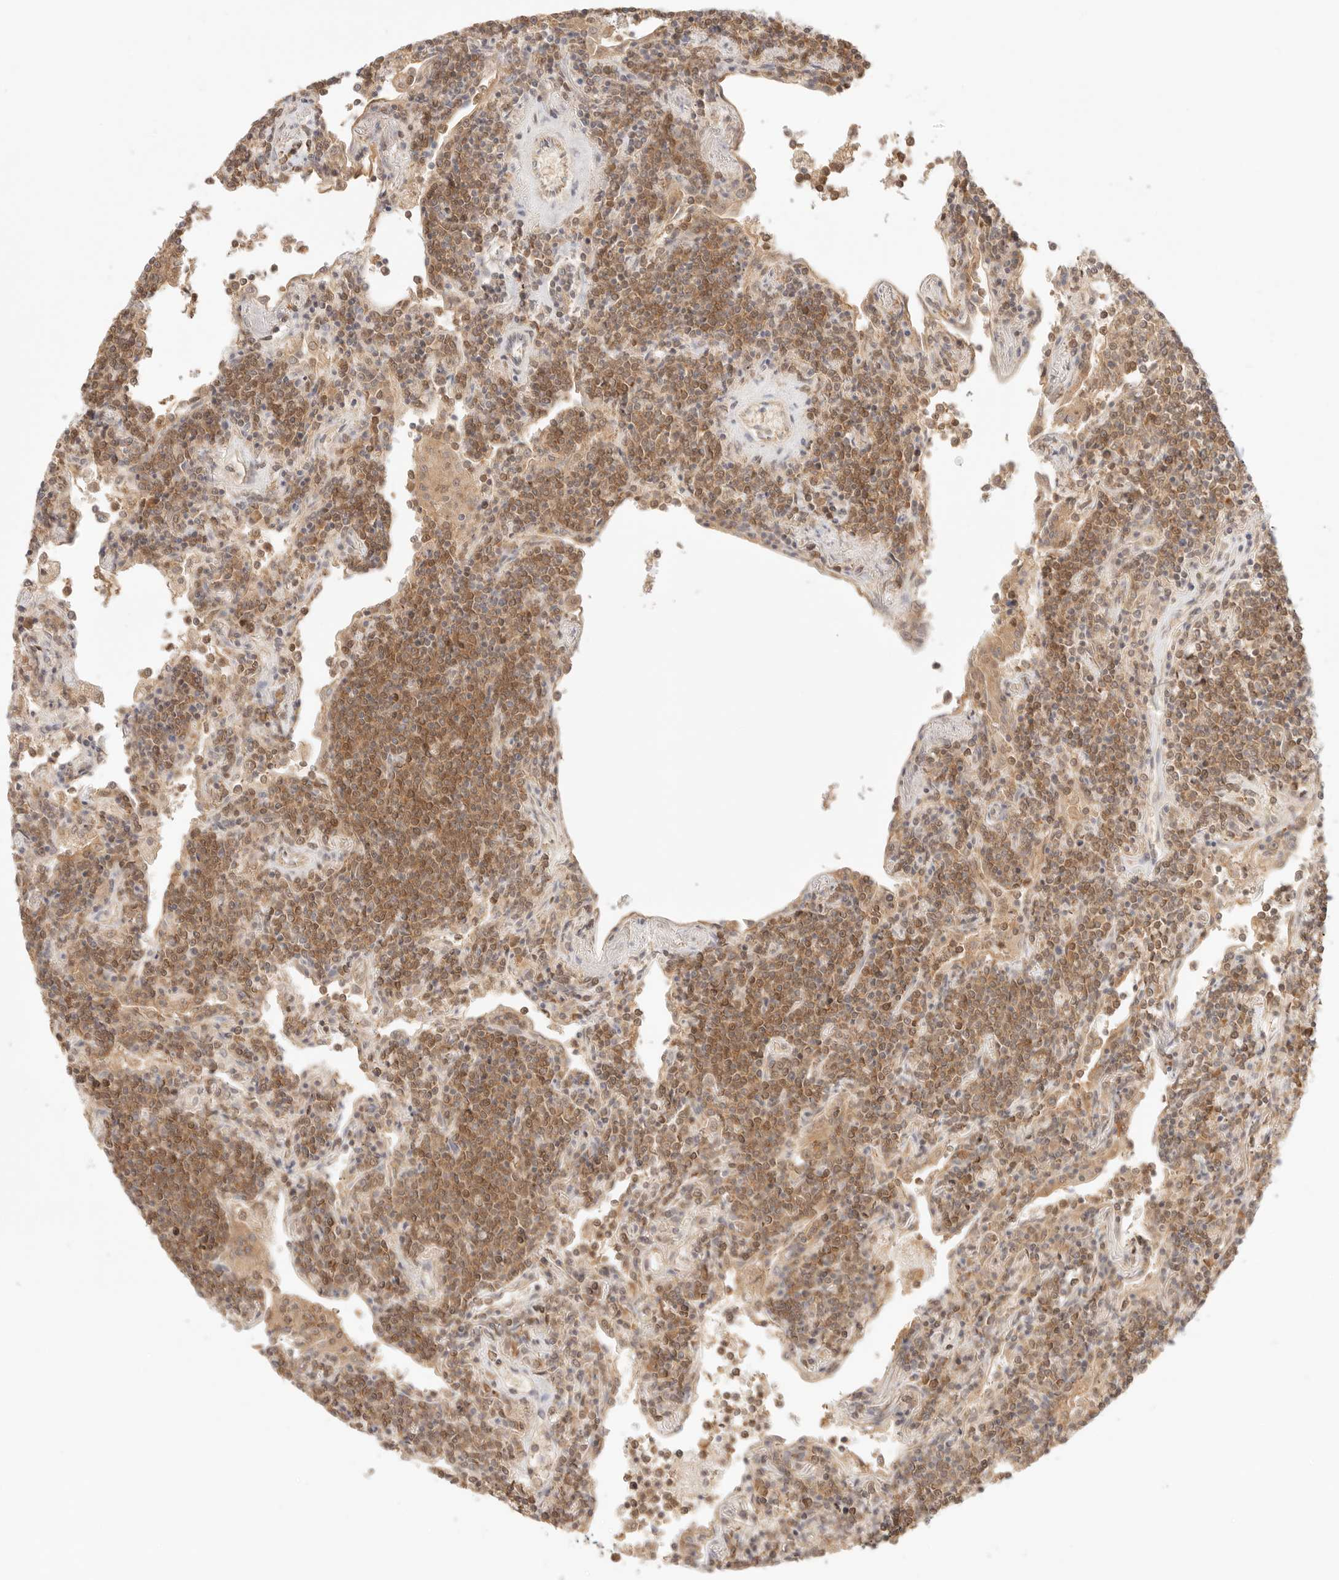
{"staining": {"intensity": "moderate", "quantity": ">75%", "location": "cytoplasmic/membranous"}, "tissue": "lymphoma", "cell_type": "Tumor cells", "image_type": "cancer", "snomed": [{"axis": "morphology", "description": "Malignant lymphoma, non-Hodgkin's type, Low grade"}, {"axis": "topography", "description": "Lung"}], "caption": "The histopathology image shows immunohistochemical staining of low-grade malignant lymphoma, non-Hodgkin's type. There is moderate cytoplasmic/membranous staining is appreciated in approximately >75% of tumor cells.", "gene": "COA6", "patient": {"sex": "female", "age": 71}}